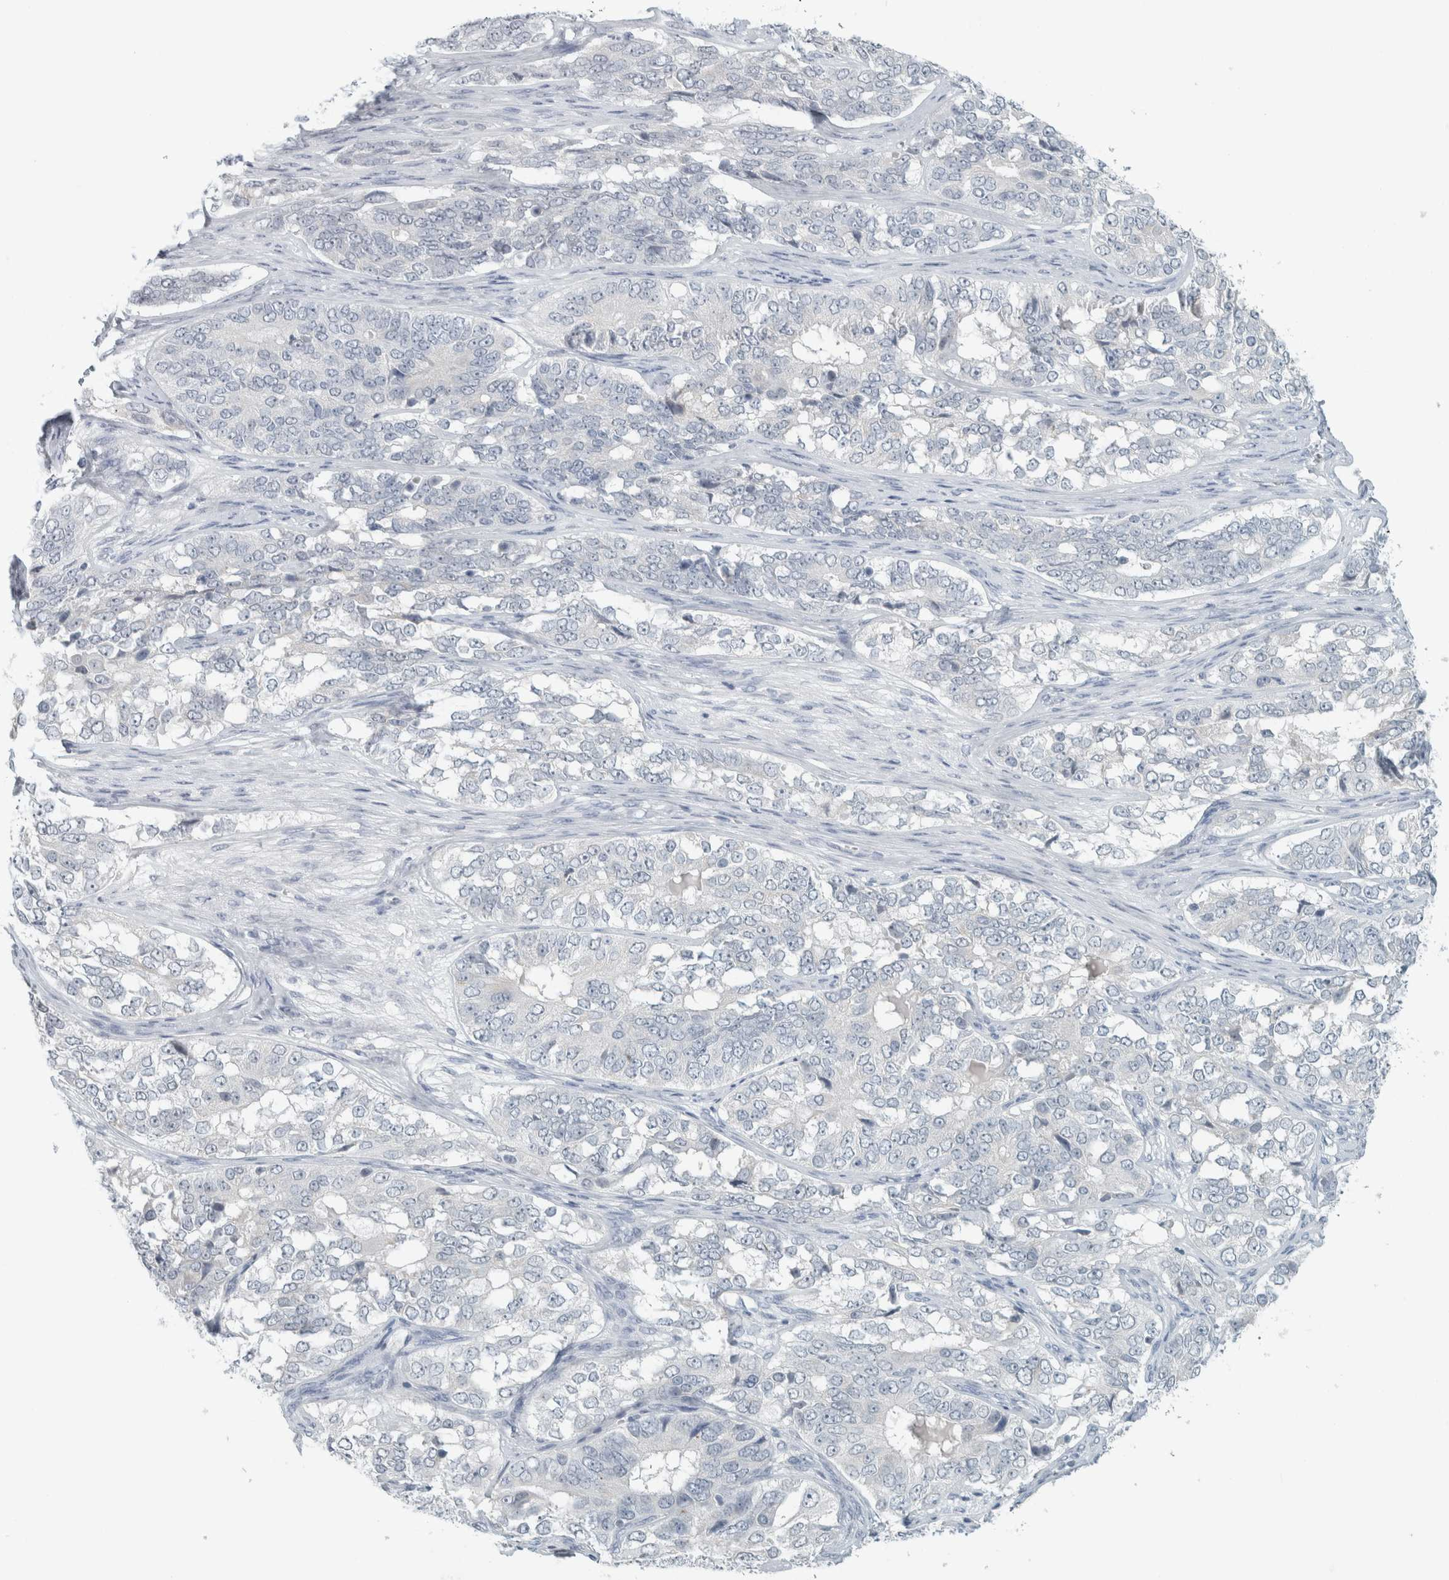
{"staining": {"intensity": "negative", "quantity": "none", "location": "none"}, "tissue": "ovarian cancer", "cell_type": "Tumor cells", "image_type": "cancer", "snomed": [{"axis": "morphology", "description": "Carcinoma, endometroid"}, {"axis": "topography", "description": "Ovary"}], "caption": "Ovarian endometroid carcinoma was stained to show a protein in brown. There is no significant positivity in tumor cells.", "gene": "TRIT1", "patient": {"sex": "female", "age": 51}}